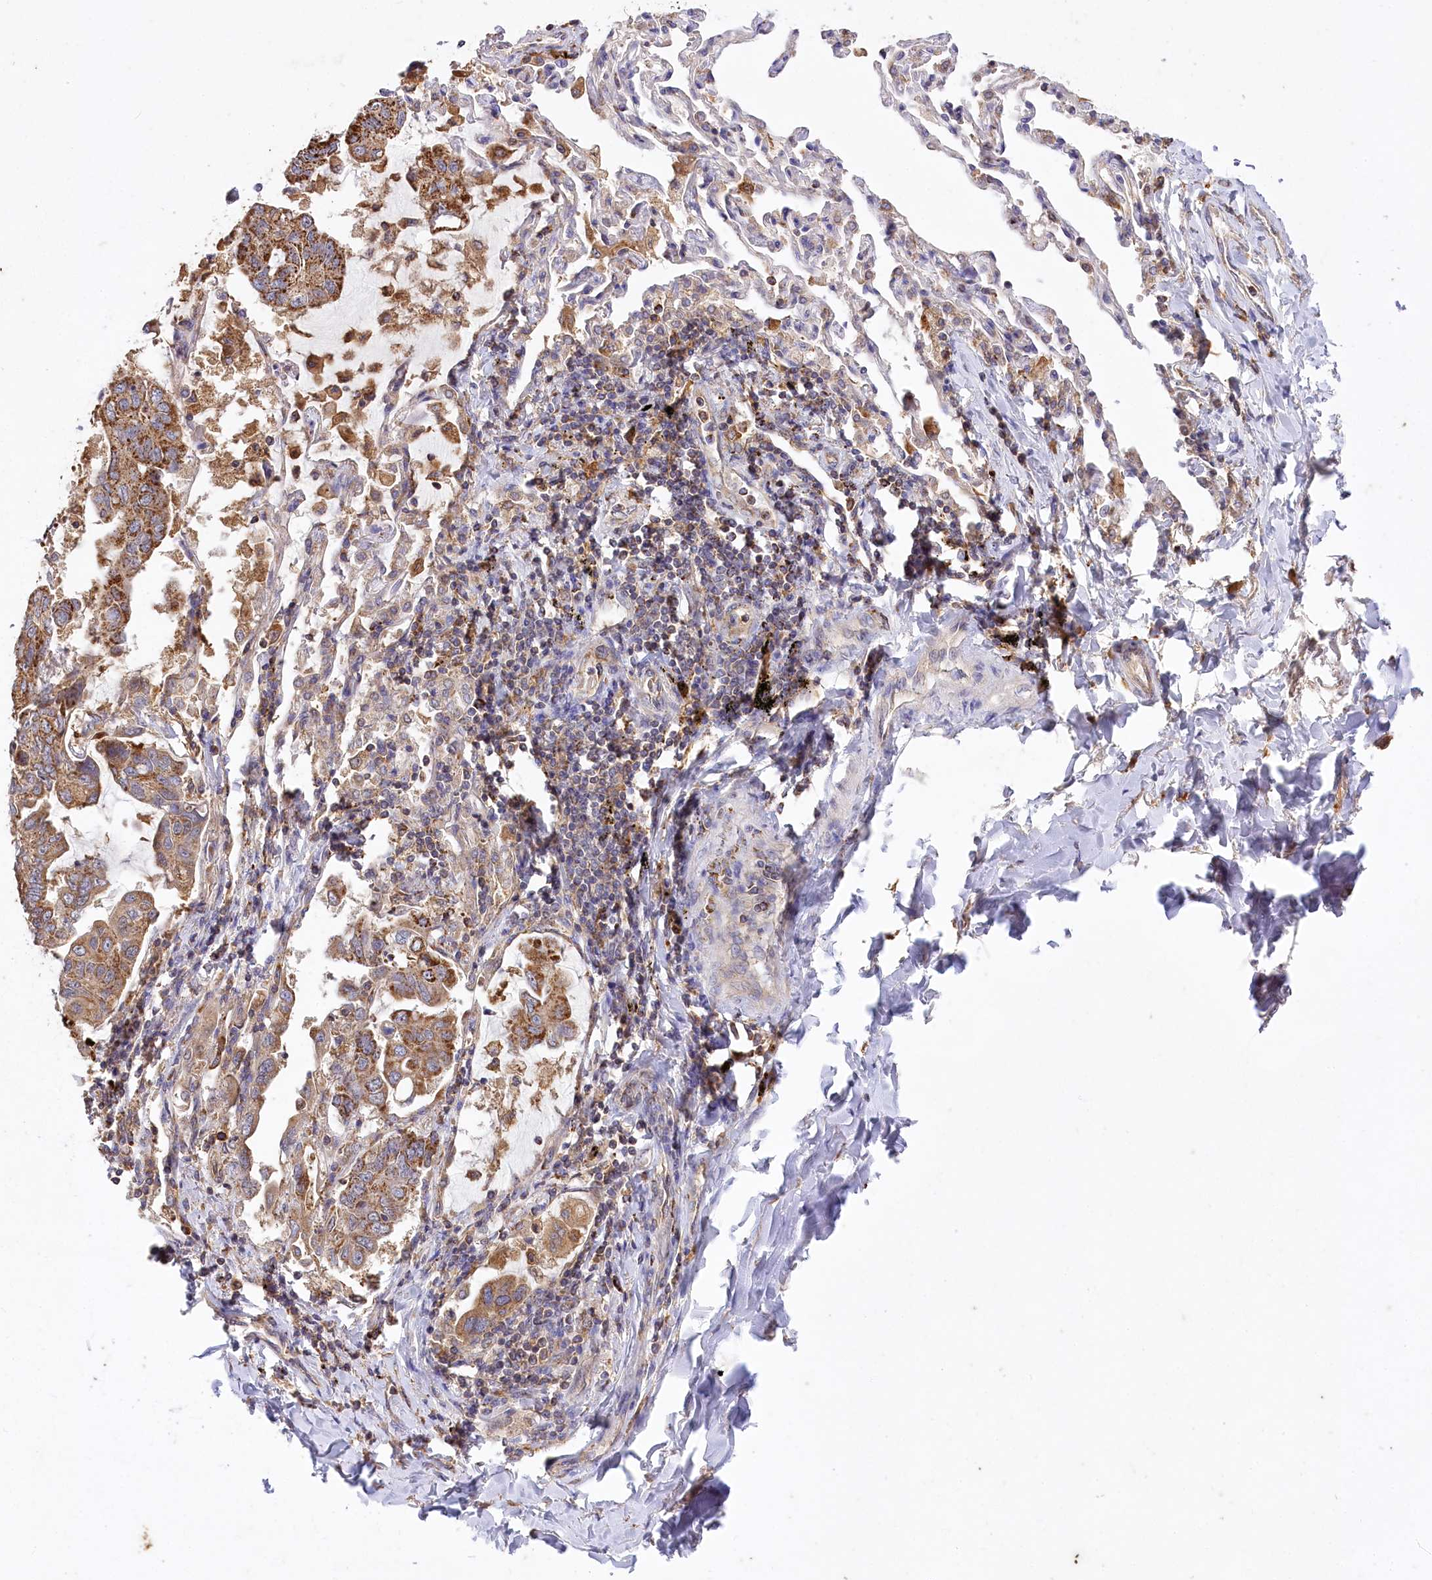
{"staining": {"intensity": "moderate", "quantity": ">75%", "location": "cytoplasmic/membranous"}, "tissue": "lung cancer", "cell_type": "Tumor cells", "image_type": "cancer", "snomed": [{"axis": "morphology", "description": "Adenocarcinoma, NOS"}, {"axis": "topography", "description": "Lung"}], "caption": "About >75% of tumor cells in human adenocarcinoma (lung) demonstrate moderate cytoplasmic/membranous protein staining as visualized by brown immunohistochemical staining.", "gene": "CARD19", "patient": {"sex": "male", "age": 64}}